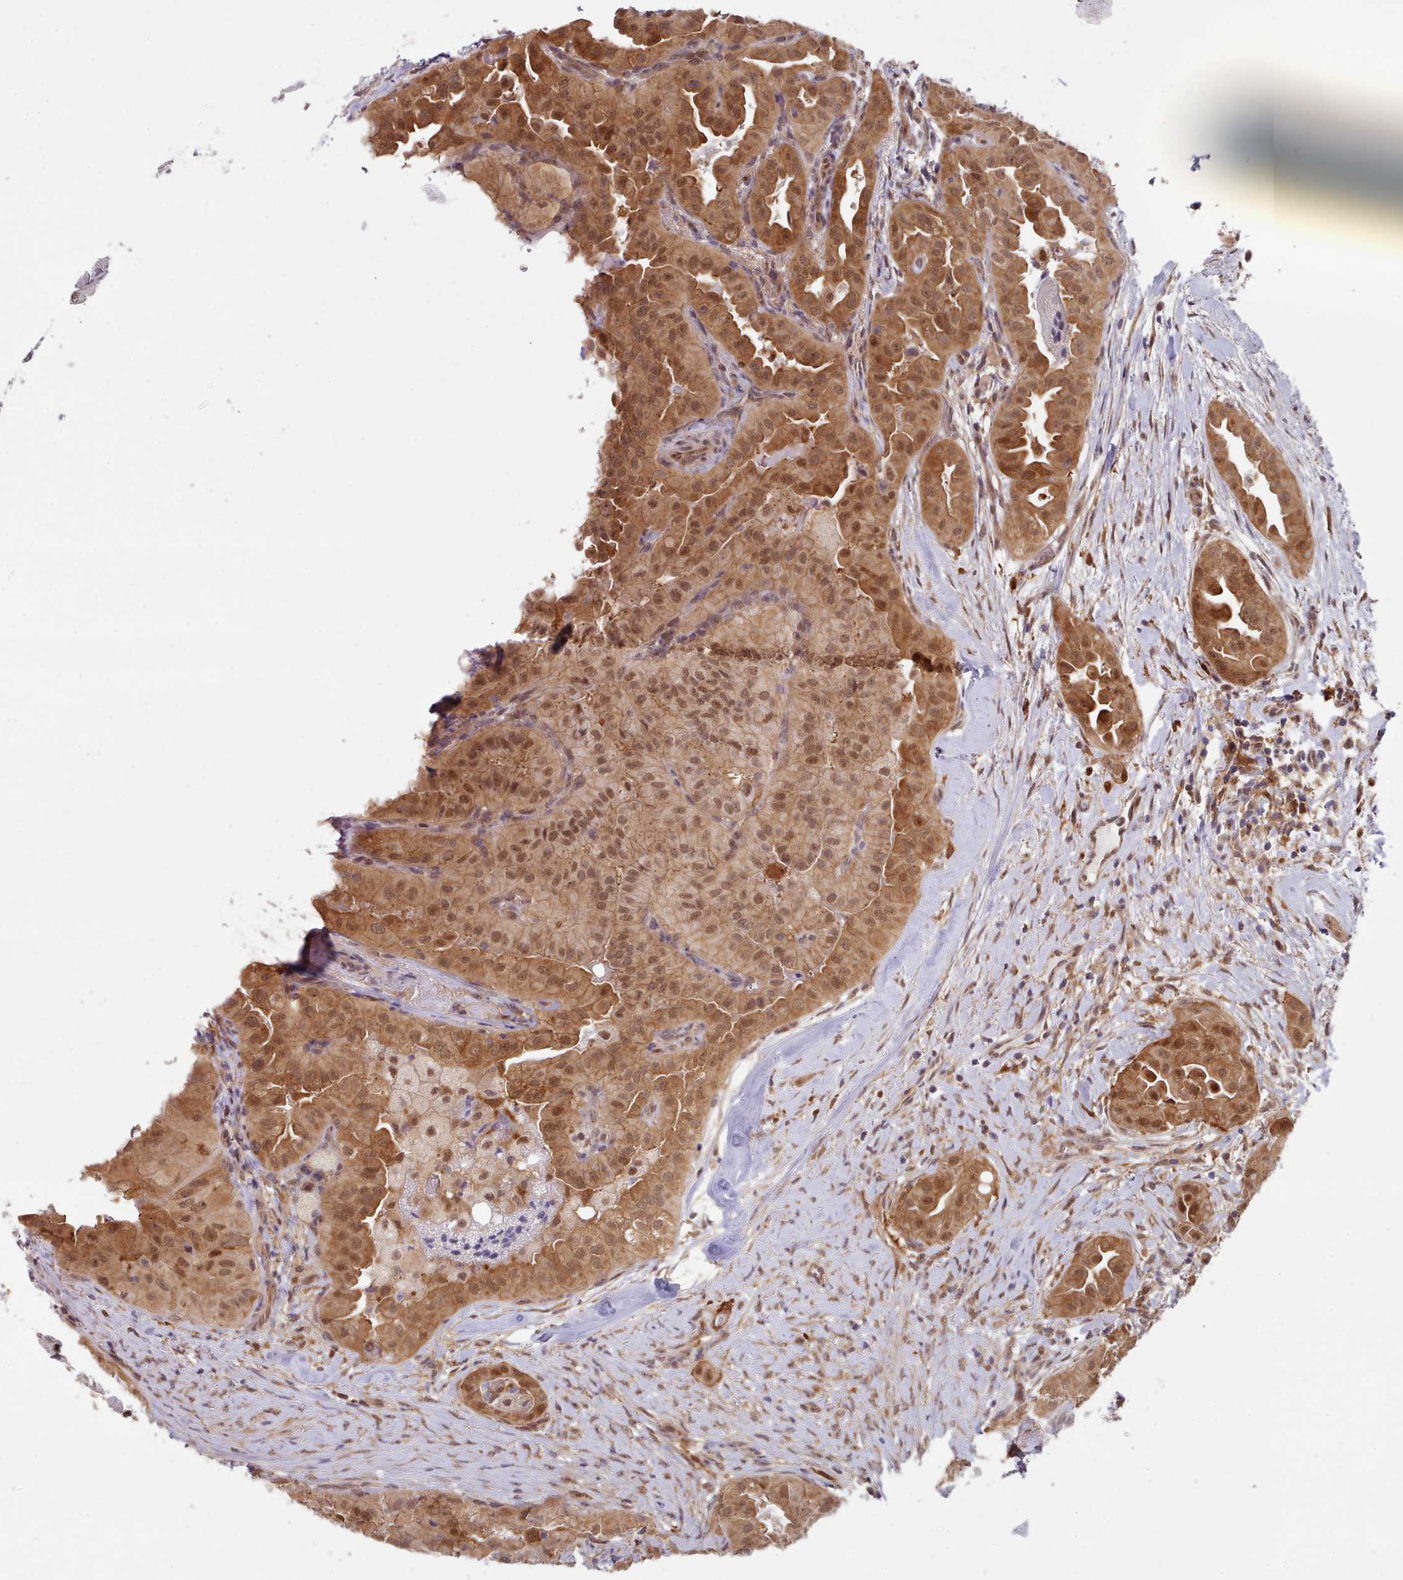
{"staining": {"intensity": "moderate", "quantity": ">75%", "location": "cytoplasmic/membranous,nuclear"}, "tissue": "thyroid cancer", "cell_type": "Tumor cells", "image_type": "cancer", "snomed": [{"axis": "morphology", "description": "Normal tissue, NOS"}, {"axis": "morphology", "description": "Papillary adenocarcinoma, NOS"}, {"axis": "topography", "description": "Thyroid gland"}], "caption": "Thyroid papillary adenocarcinoma stained with IHC shows moderate cytoplasmic/membranous and nuclear staining in approximately >75% of tumor cells.", "gene": "CES3", "patient": {"sex": "female", "age": 59}}